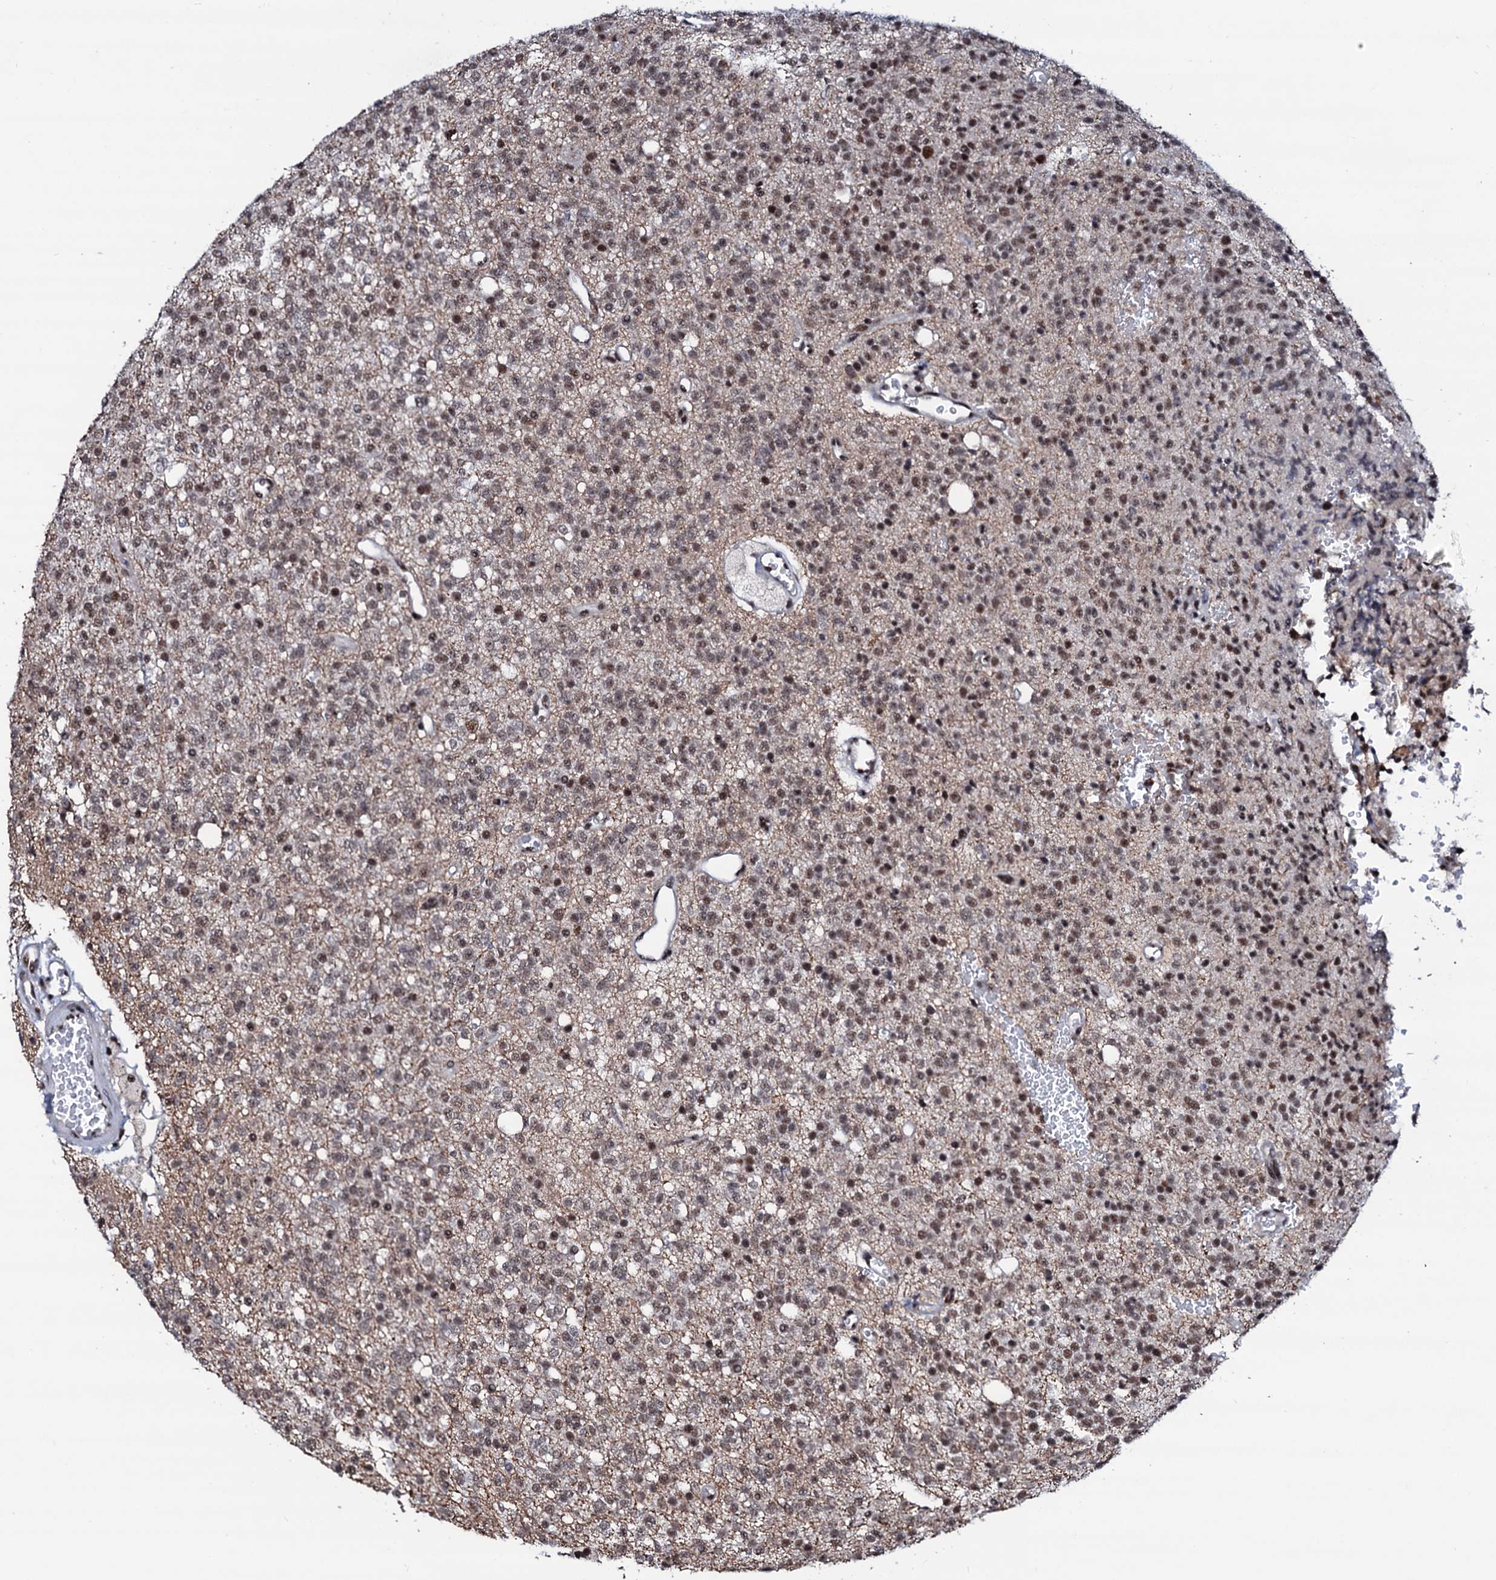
{"staining": {"intensity": "moderate", "quantity": ">75%", "location": "nuclear"}, "tissue": "glioma", "cell_type": "Tumor cells", "image_type": "cancer", "snomed": [{"axis": "morphology", "description": "Glioma, malignant, High grade"}, {"axis": "topography", "description": "Brain"}], "caption": "Brown immunohistochemical staining in human high-grade glioma (malignant) reveals moderate nuclear staining in approximately >75% of tumor cells. (Brightfield microscopy of DAB IHC at high magnification).", "gene": "PRPF18", "patient": {"sex": "male", "age": 34}}